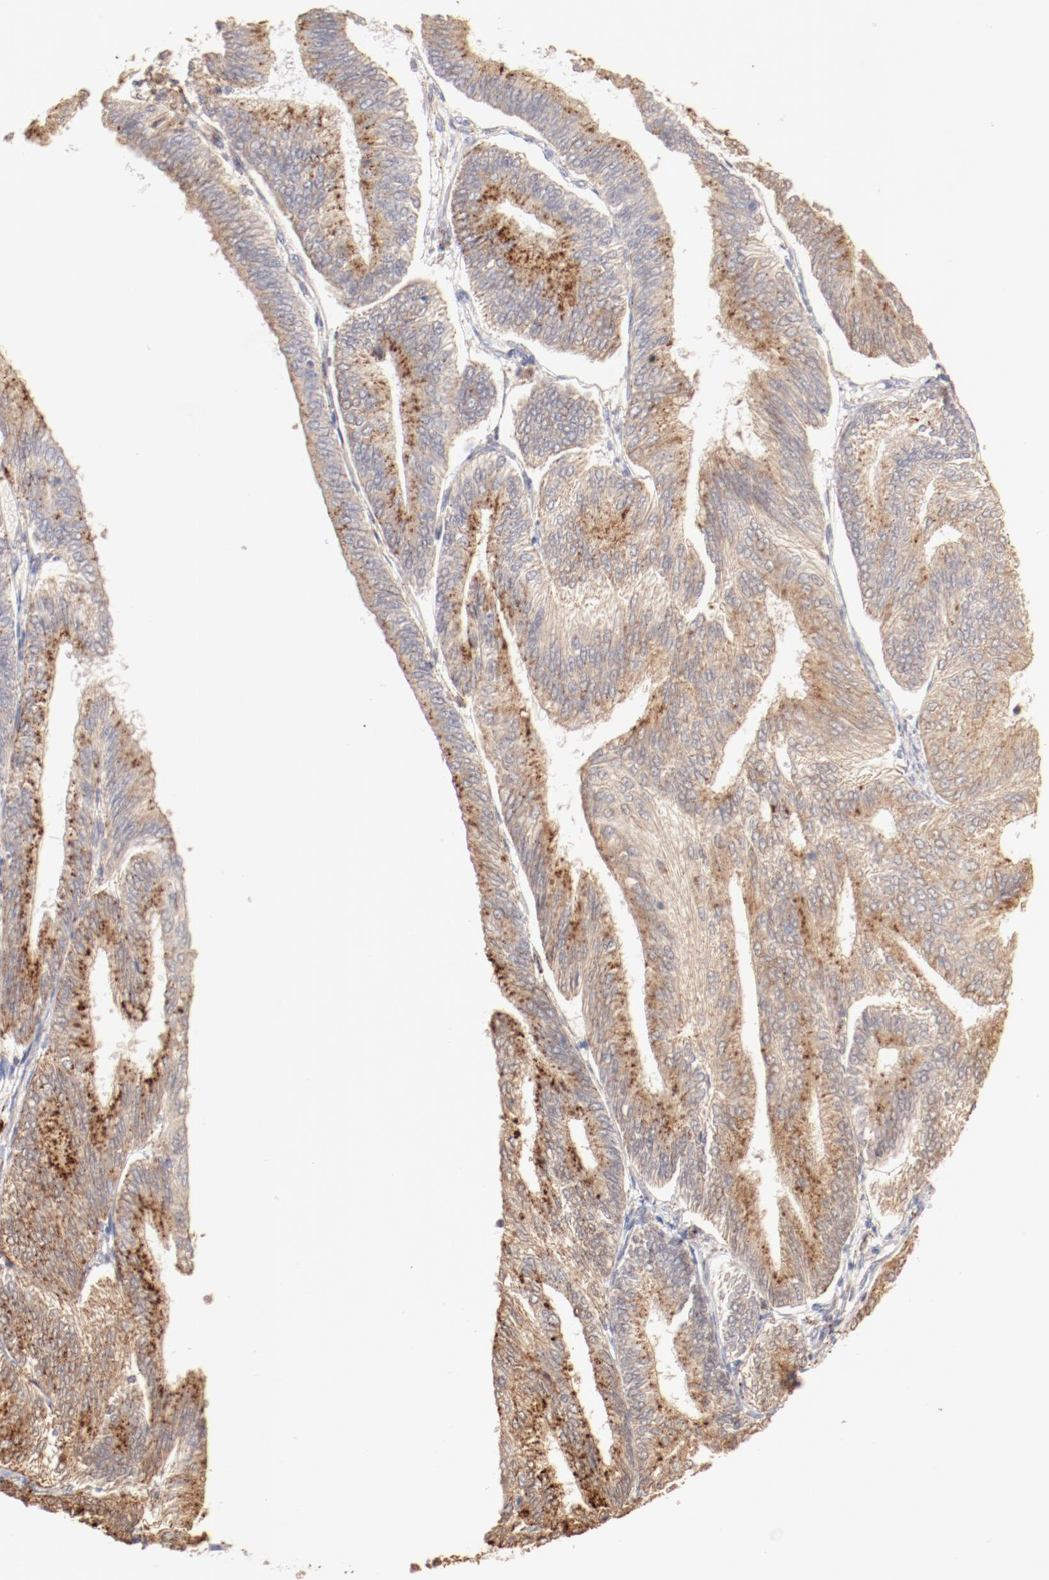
{"staining": {"intensity": "moderate", "quantity": ">75%", "location": "cytoplasmic/membranous"}, "tissue": "endometrial cancer", "cell_type": "Tumor cells", "image_type": "cancer", "snomed": [{"axis": "morphology", "description": "Adenocarcinoma, NOS"}, {"axis": "topography", "description": "Endometrium"}], "caption": "Immunohistochemical staining of endometrial adenocarcinoma shows medium levels of moderate cytoplasmic/membranous positivity in approximately >75% of tumor cells. (brown staining indicates protein expression, while blue staining denotes nuclei).", "gene": "CTSH", "patient": {"sex": "female", "age": 55}}